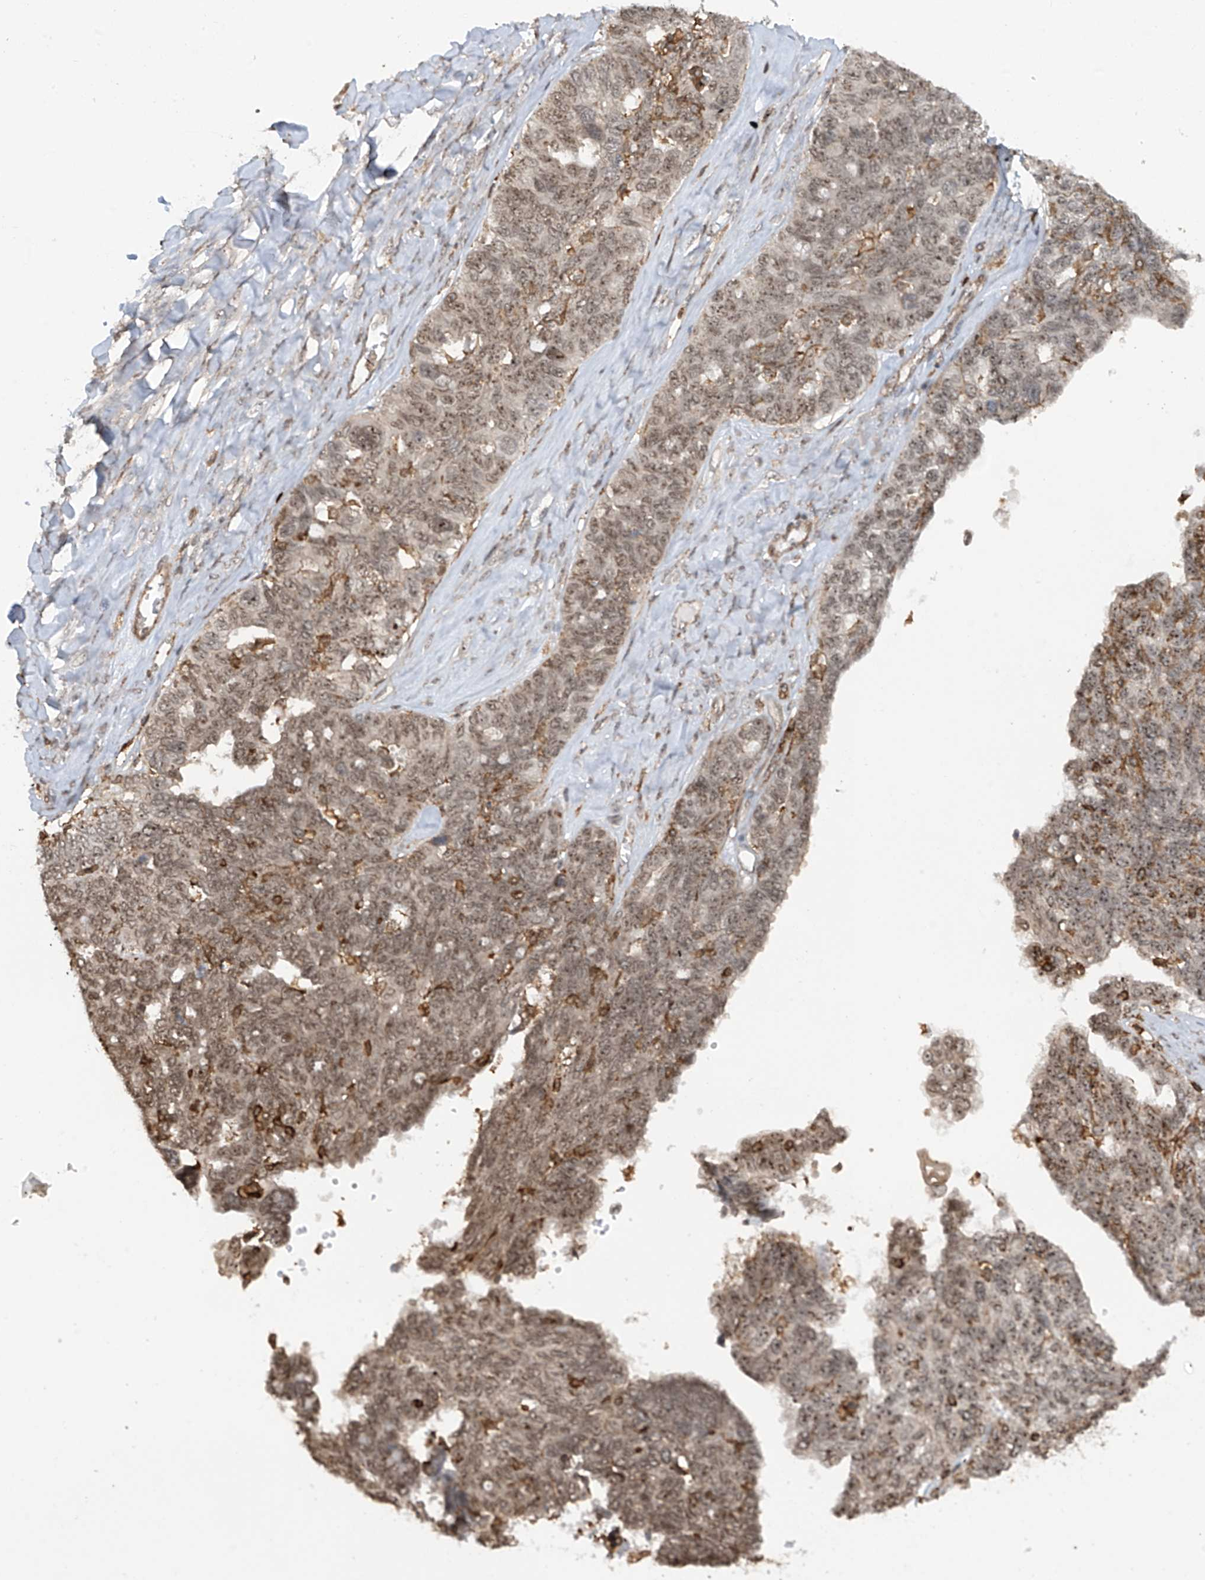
{"staining": {"intensity": "weak", "quantity": "25%-75%", "location": "nuclear"}, "tissue": "ovarian cancer", "cell_type": "Tumor cells", "image_type": "cancer", "snomed": [{"axis": "morphology", "description": "Cystadenocarcinoma, serous, NOS"}, {"axis": "topography", "description": "Ovary"}], "caption": "A low amount of weak nuclear staining is identified in approximately 25%-75% of tumor cells in ovarian cancer (serous cystadenocarcinoma) tissue. The staining is performed using DAB brown chromogen to label protein expression. The nuclei are counter-stained blue using hematoxylin.", "gene": "REPIN1", "patient": {"sex": "female", "age": 79}}